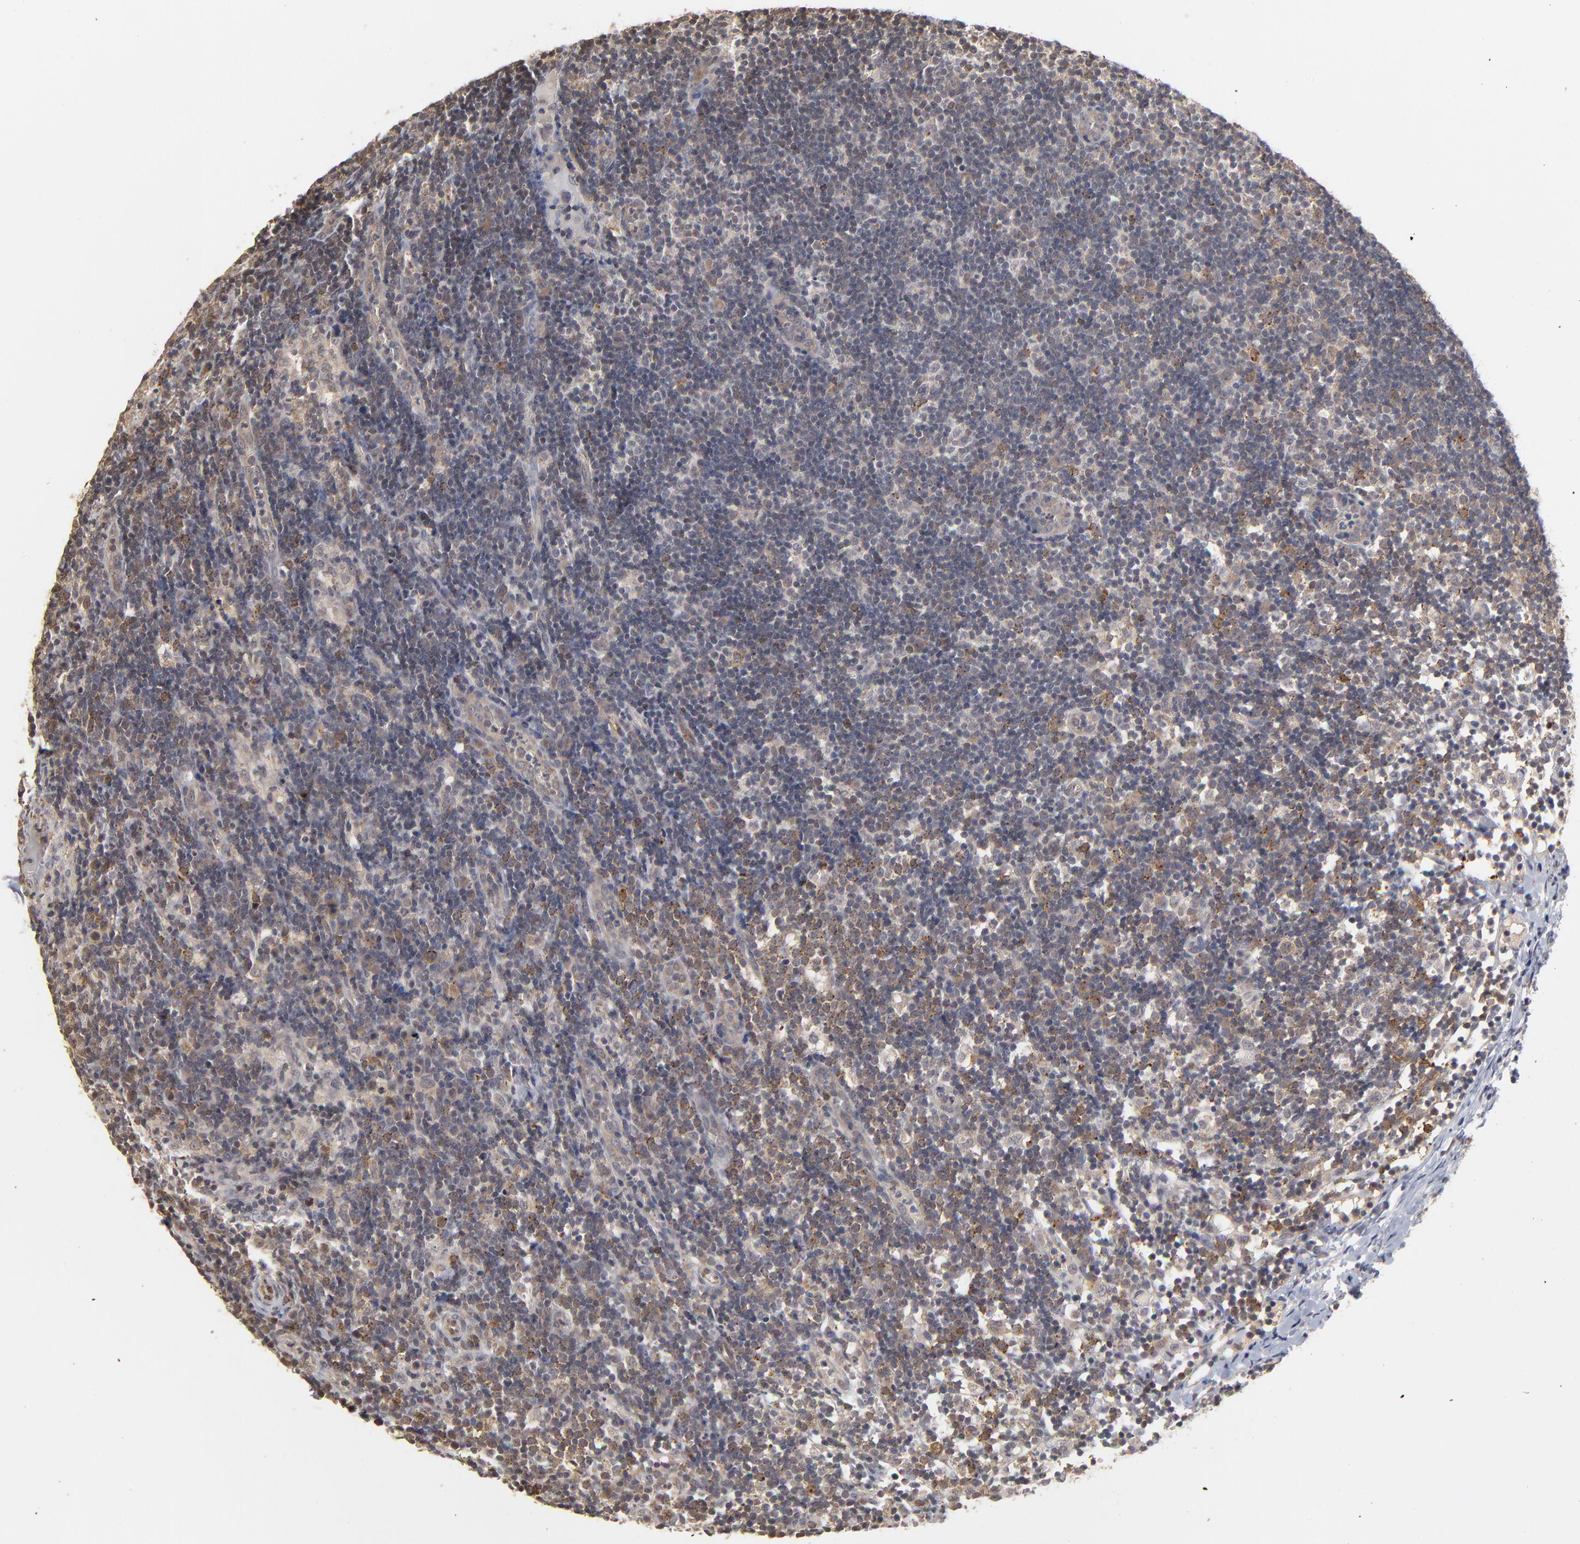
{"staining": {"intensity": "moderate", "quantity": "25%-75%", "location": "cytoplasmic/membranous"}, "tissue": "lymph node", "cell_type": "Non-germinal center cells", "image_type": "normal", "snomed": [{"axis": "morphology", "description": "Normal tissue, NOS"}, {"axis": "morphology", "description": "Inflammation, NOS"}, {"axis": "topography", "description": "Lymph node"}, {"axis": "topography", "description": "Salivary gland"}], "caption": "Unremarkable lymph node displays moderate cytoplasmic/membranous expression in approximately 25%-75% of non-germinal center cells The protein is shown in brown color, while the nuclei are stained blue..", "gene": "ASB8", "patient": {"sex": "male", "age": 3}}